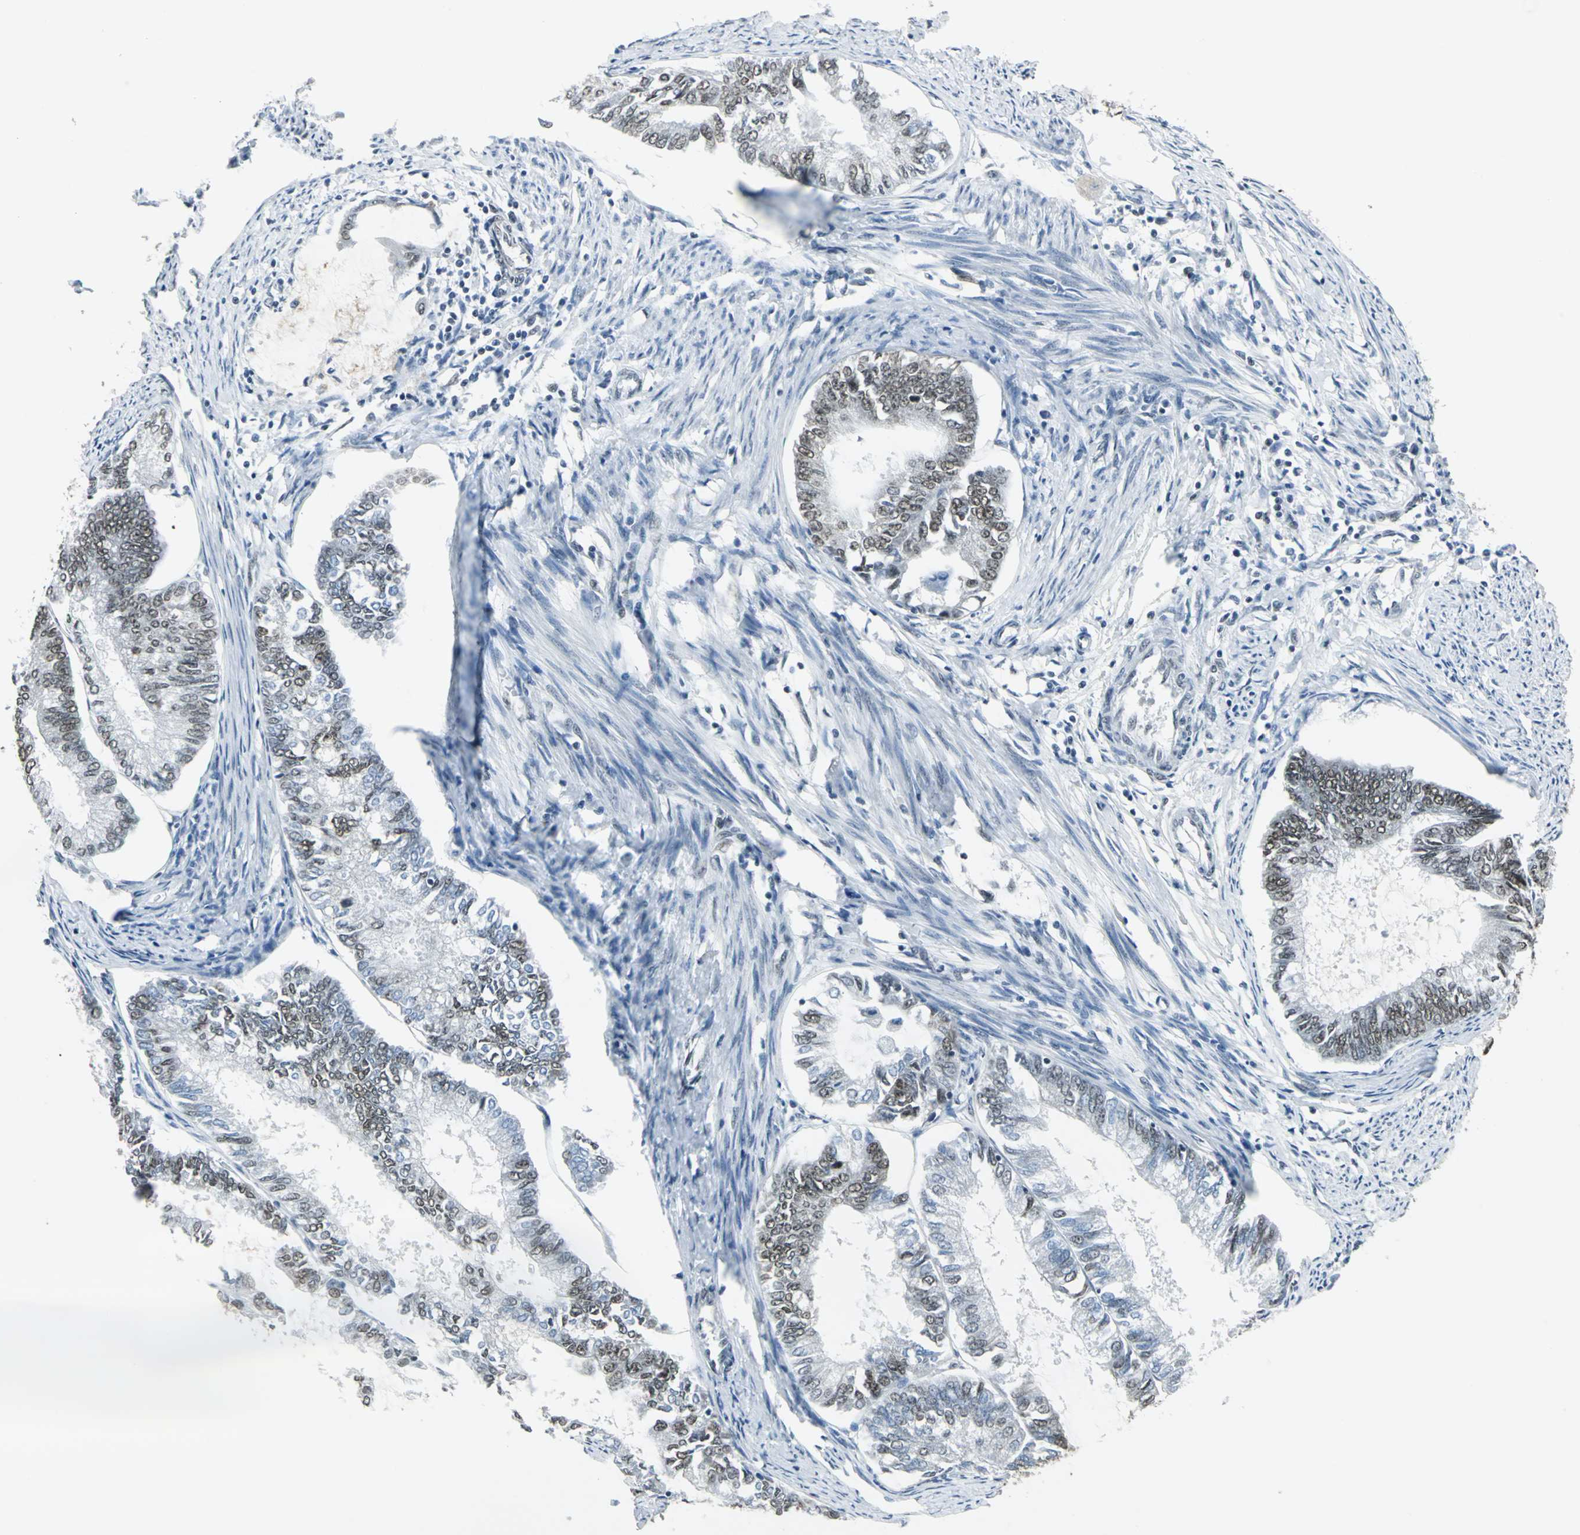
{"staining": {"intensity": "moderate", "quantity": ">75%", "location": "nuclear"}, "tissue": "endometrial cancer", "cell_type": "Tumor cells", "image_type": "cancer", "snomed": [{"axis": "morphology", "description": "Adenocarcinoma, NOS"}, {"axis": "topography", "description": "Endometrium"}], "caption": "Protein staining reveals moderate nuclear expression in about >75% of tumor cells in endometrial cancer (adenocarcinoma).", "gene": "ADNP", "patient": {"sex": "female", "age": 86}}